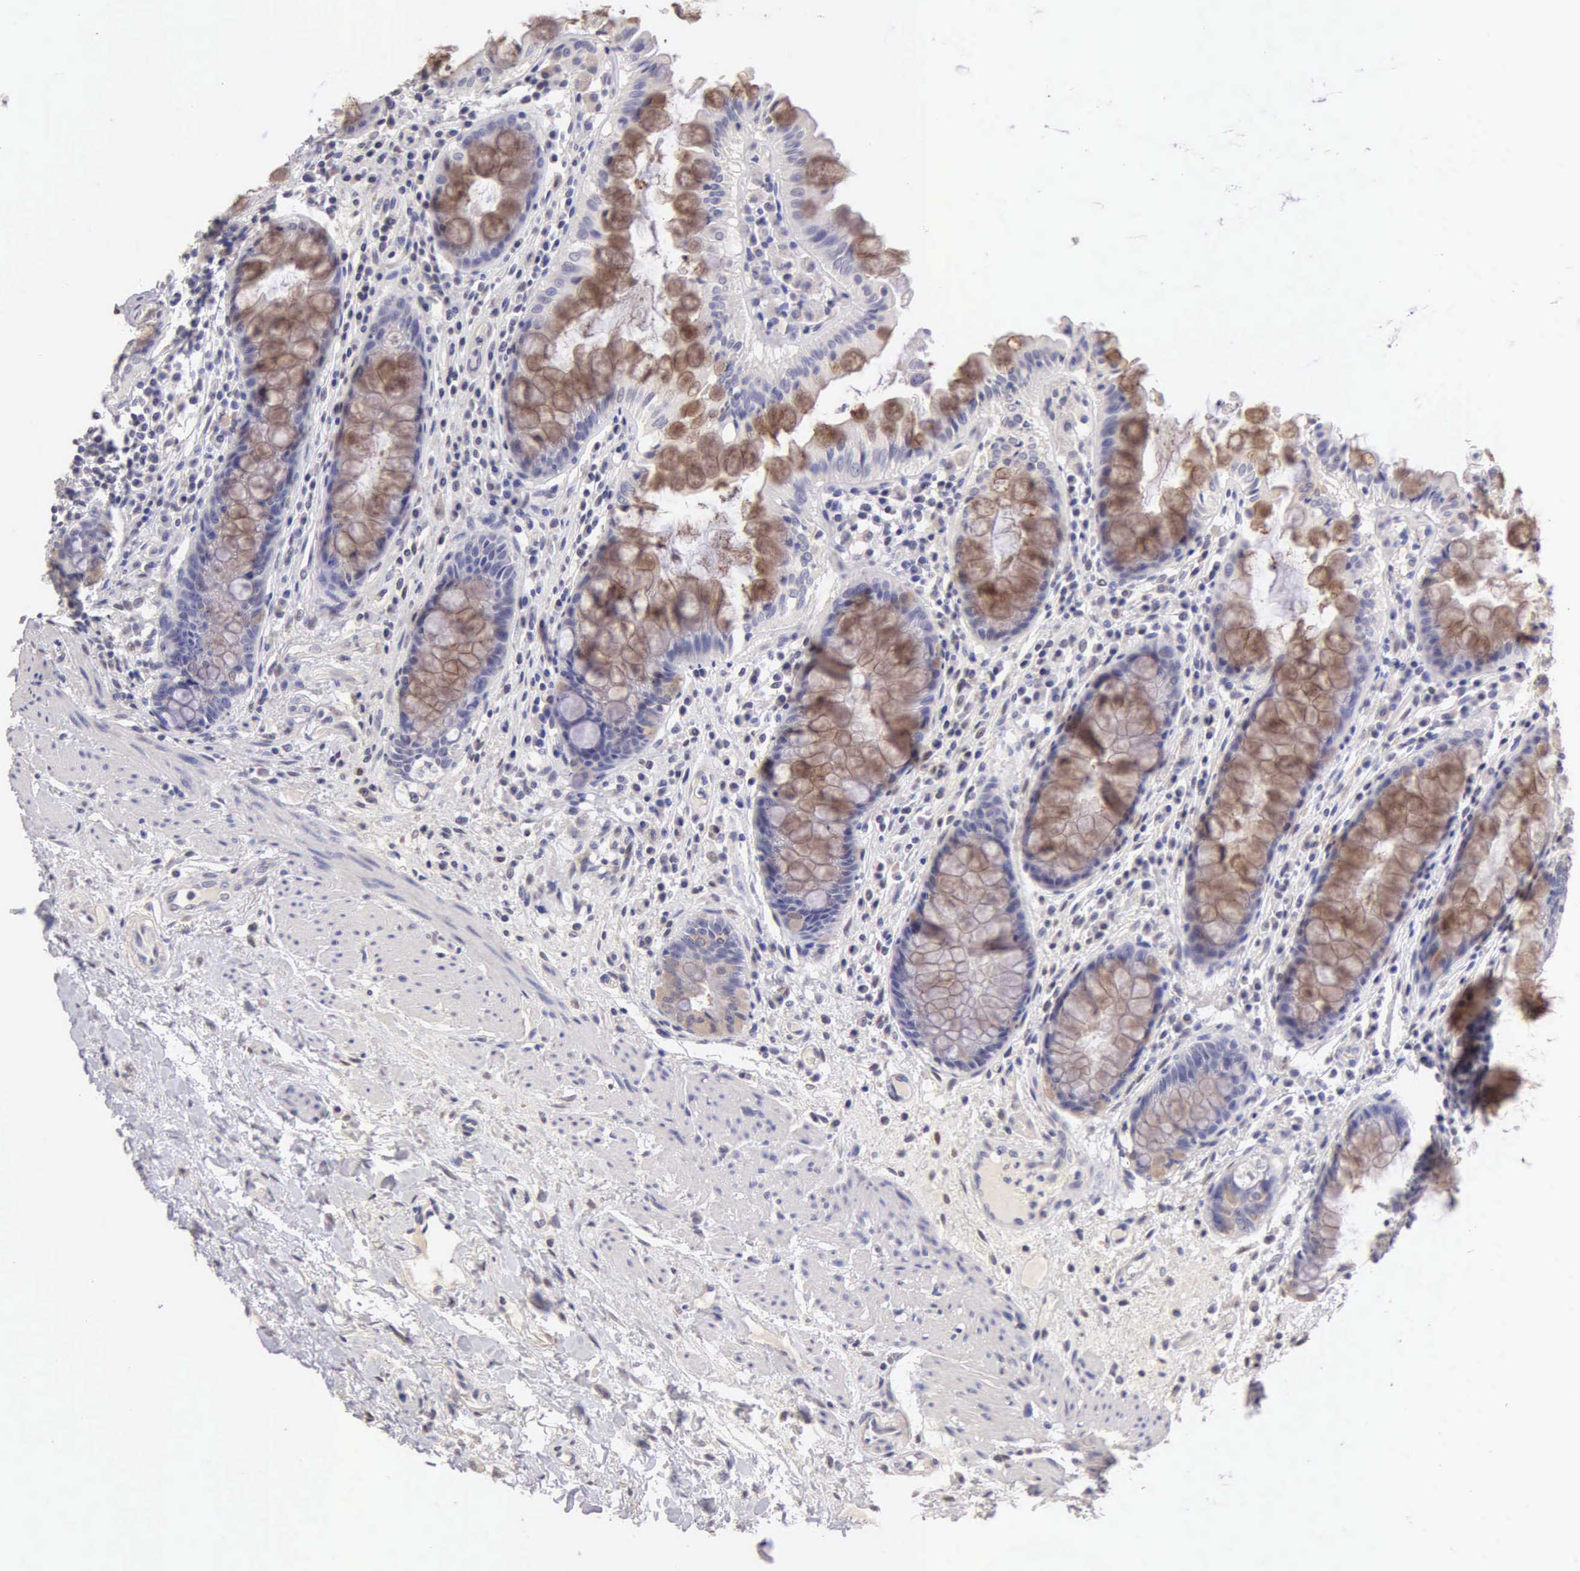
{"staining": {"intensity": "weak", "quantity": "<25%", "location": "cytoplasmic/membranous"}, "tissue": "rectum", "cell_type": "Glandular cells", "image_type": "normal", "snomed": [{"axis": "morphology", "description": "Normal tissue, NOS"}, {"axis": "topography", "description": "Rectum"}], "caption": "Photomicrograph shows no significant protein staining in glandular cells of benign rectum.", "gene": "ESR1", "patient": {"sex": "female", "age": 75}}